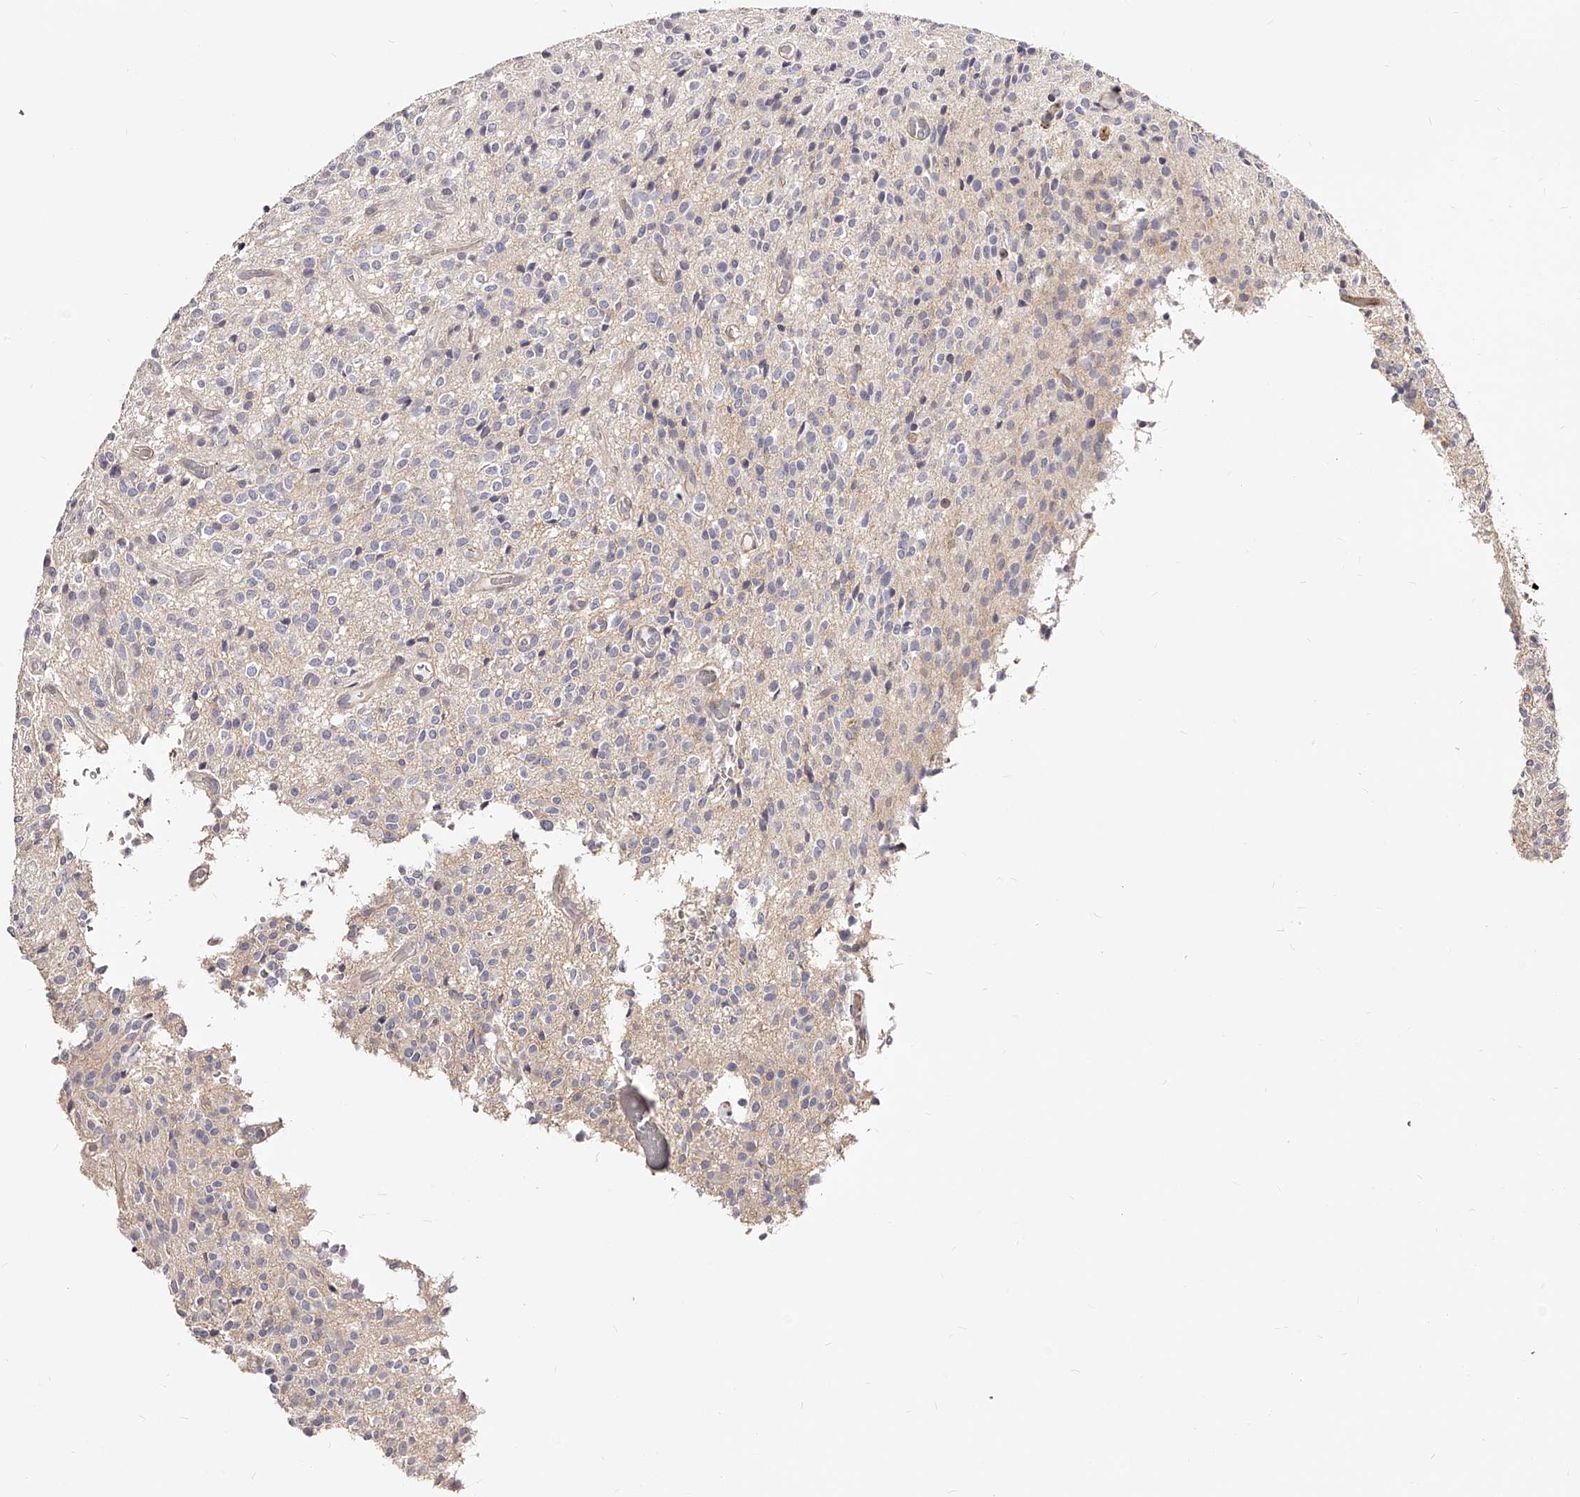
{"staining": {"intensity": "negative", "quantity": "none", "location": "none"}, "tissue": "glioma", "cell_type": "Tumor cells", "image_type": "cancer", "snomed": [{"axis": "morphology", "description": "Glioma, malignant, High grade"}, {"axis": "topography", "description": "Brain"}], "caption": "Immunohistochemistry (IHC) photomicrograph of human high-grade glioma (malignant) stained for a protein (brown), which displays no expression in tumor cells.", "gene": "CD82", "patient": {"sex": "male", "age": 34}}